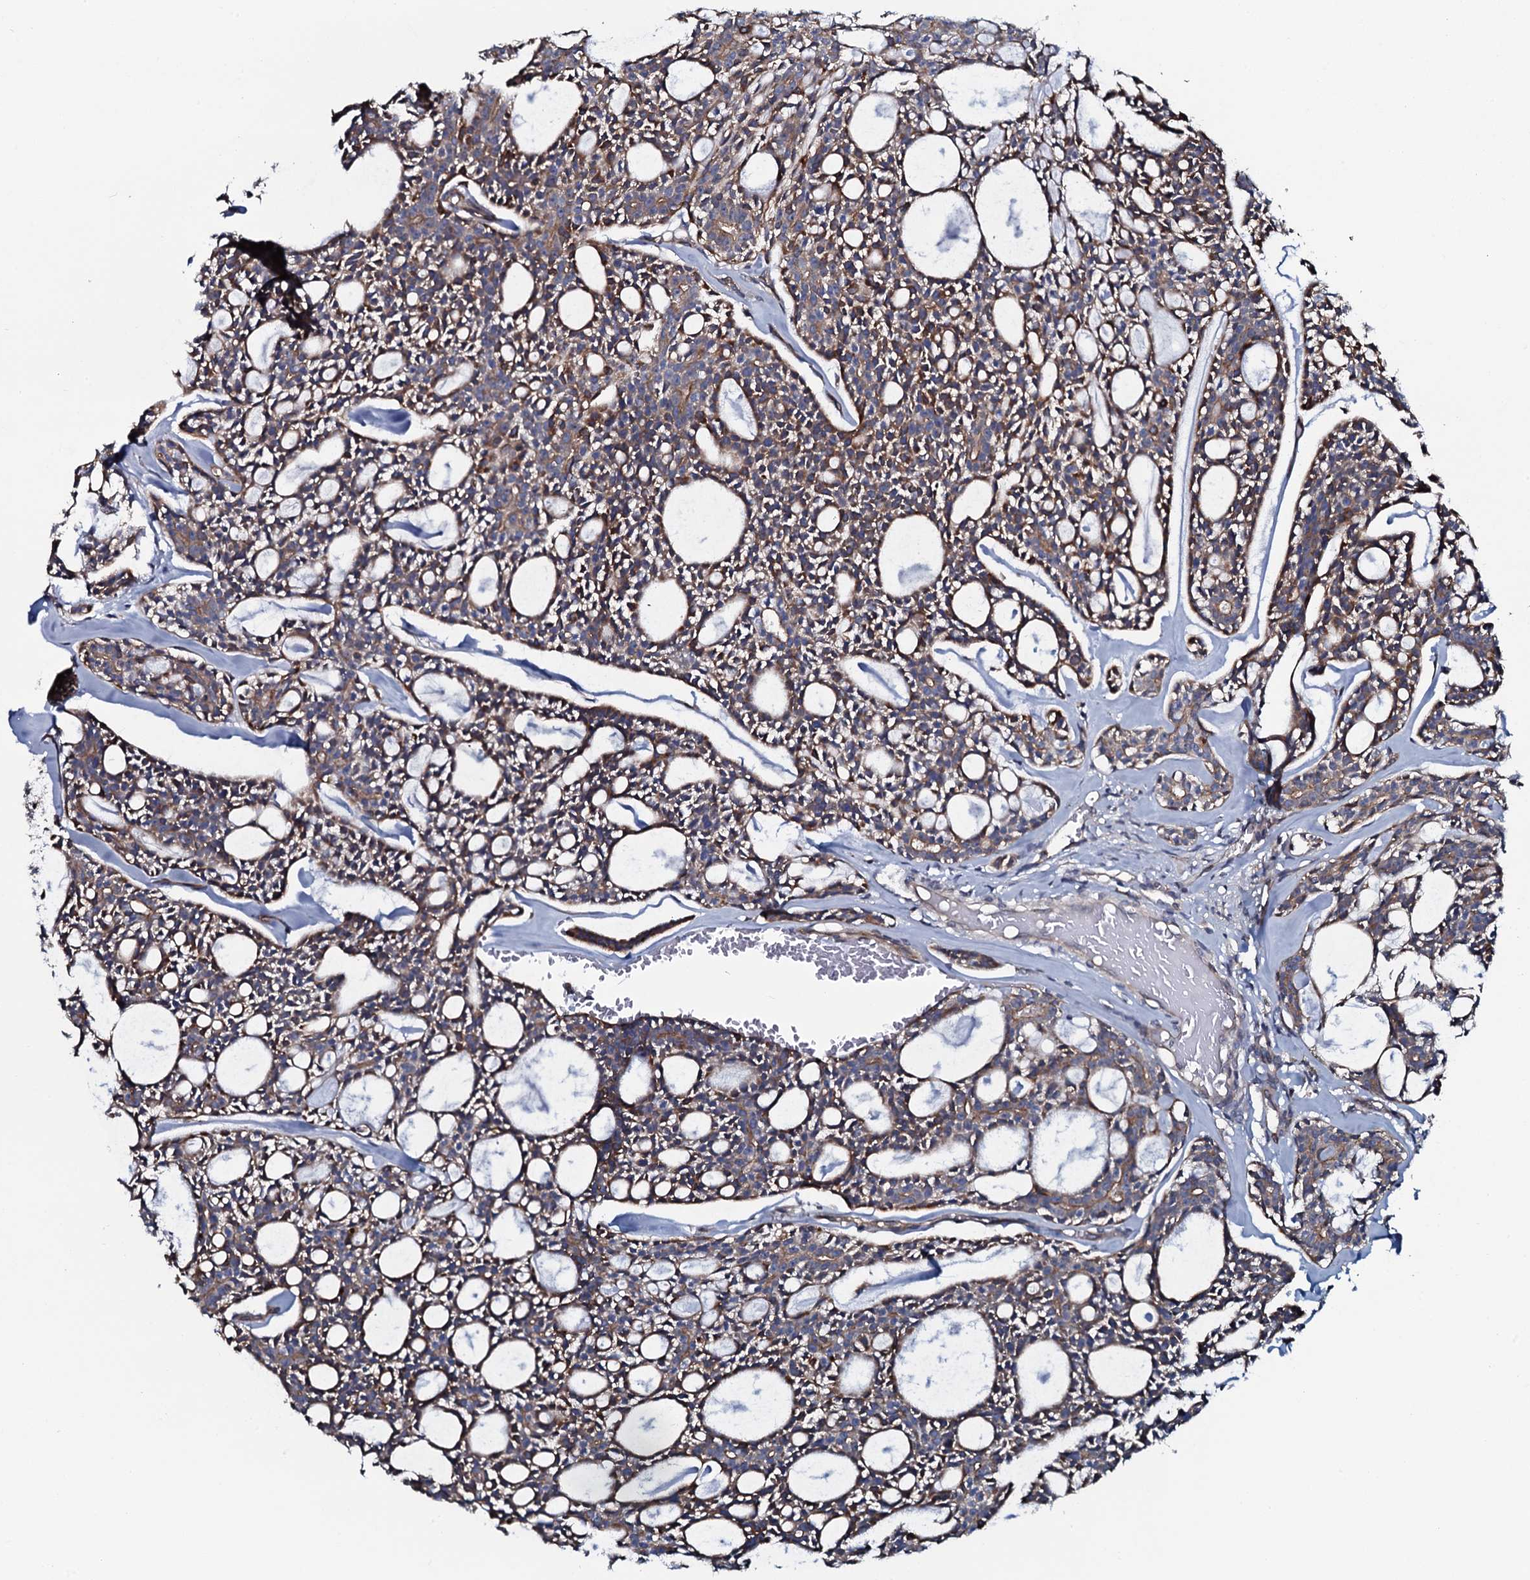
{"staining": {"intensity": "weak", "quantity": ">75%", "location": "cytoplasmic/membranous"}, "tissue": "head and neck cancer", "cell_type": "Tumor cells", "image_type": "cancer", "snomed": [{"axis": "morphology", "description": "Adenocarcinoma, NOS"}, {"axis": "topography", "description": "Salivary gland"}, {"axis": "topography", "description": "Head-Neck"}], "caption": "Immunohistochemical staining of human head and neck cancer displays low levels of weak cytoplasmic/membranous positivity in approximately >75% of tumor cells.", "gene": "TMEM151A", "patient": {"sex": "male", "age": 55}}